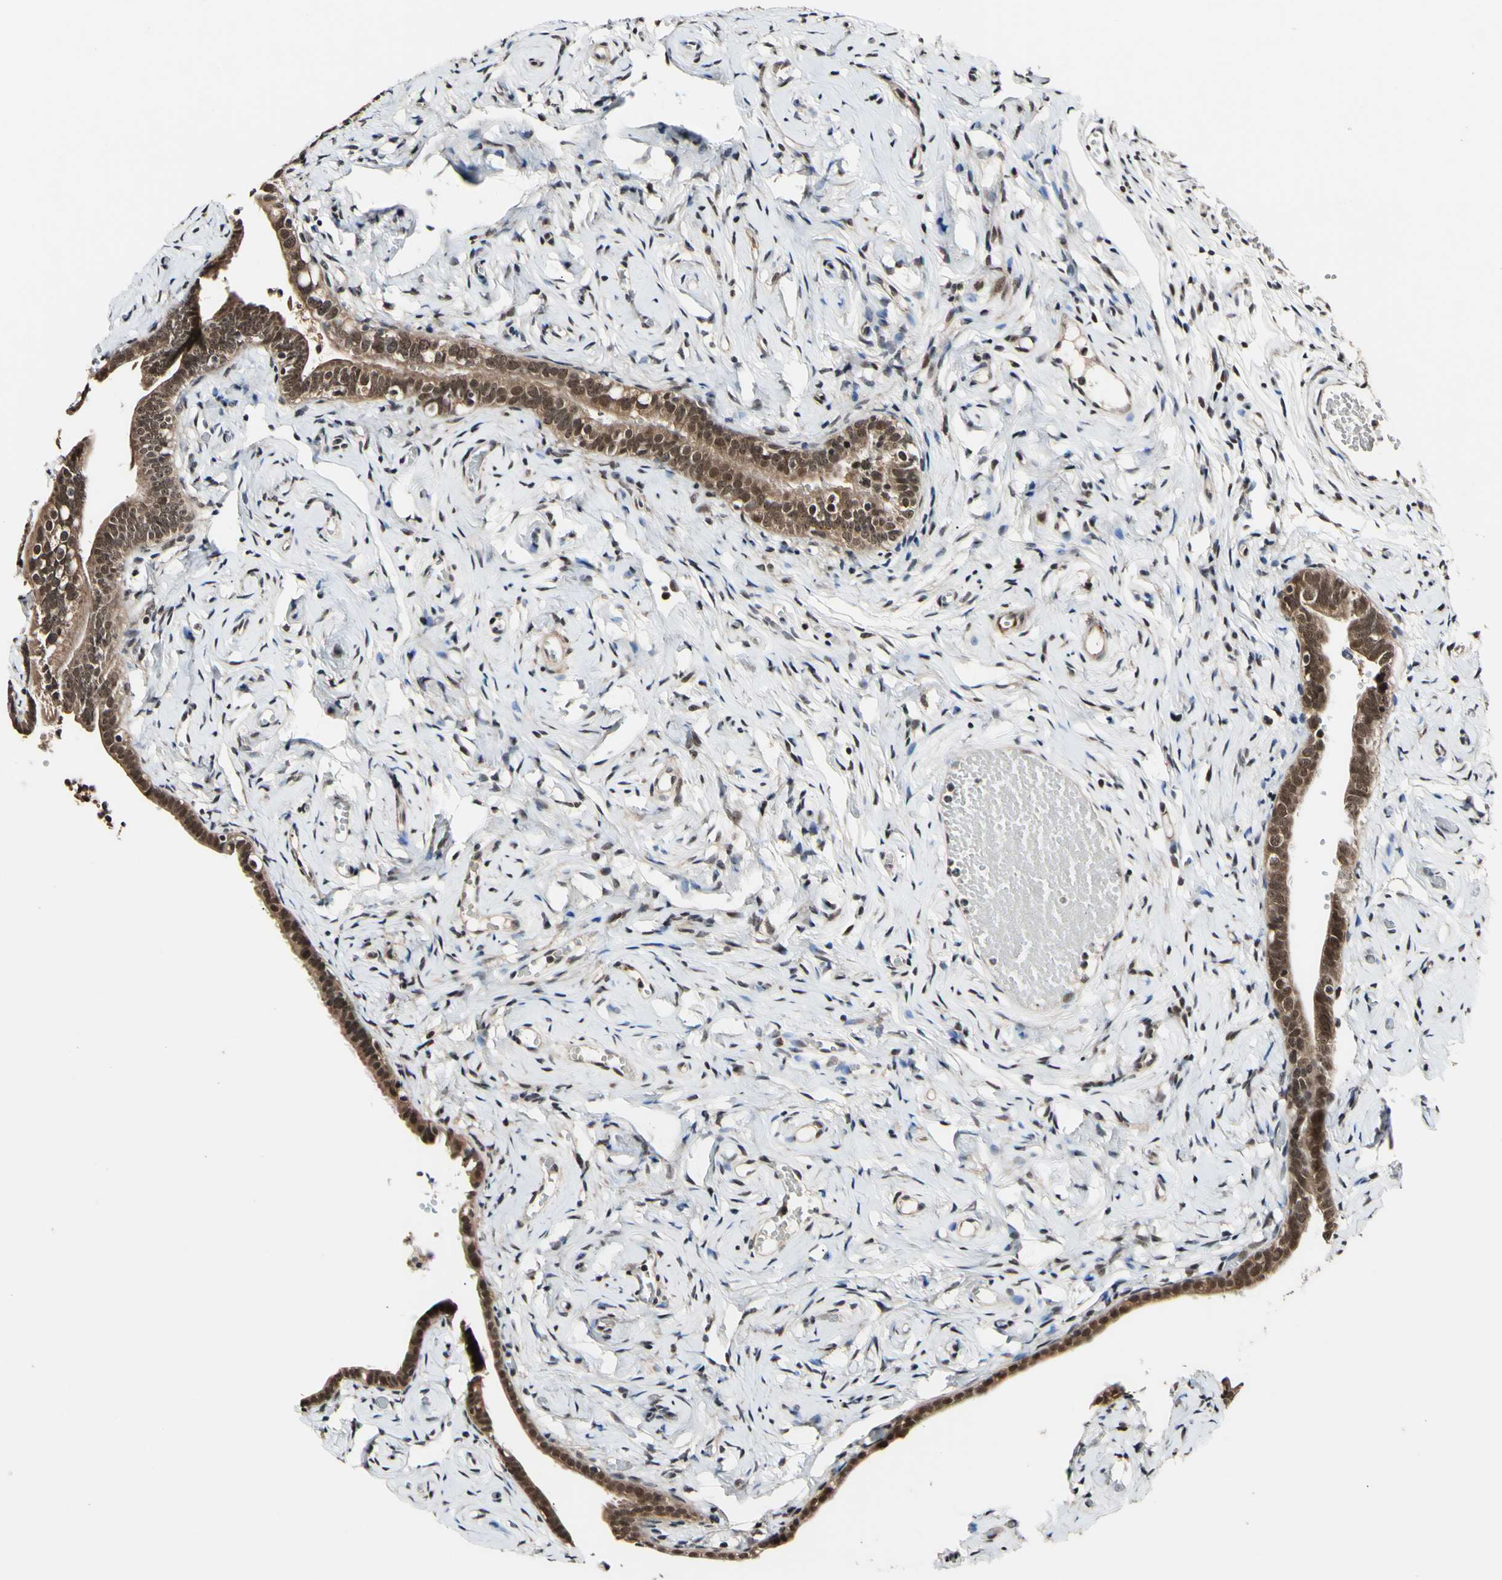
{"staining": {"intensity": "moderate", "quantity": ">75%", "location": "cytoplasmic/membranous,nuclear"}, "tissue": "fallopian tube", "cell_type": "Glandular cells", "image_type": "normal", "snomed": [{"axis": "morphology", "description": "Normal tissue, NOS"}, {"axis": "topography", "description": "Fallopian tube"}], "caption": "Glandular cells display medium levels of moderate cytoplasmic/membranous,nuclear staining in approximately >75% of cells in unremarkable human fallopian tube.", "gene": "PSMD10", "patient": {"sex": "female", "age": 71}}